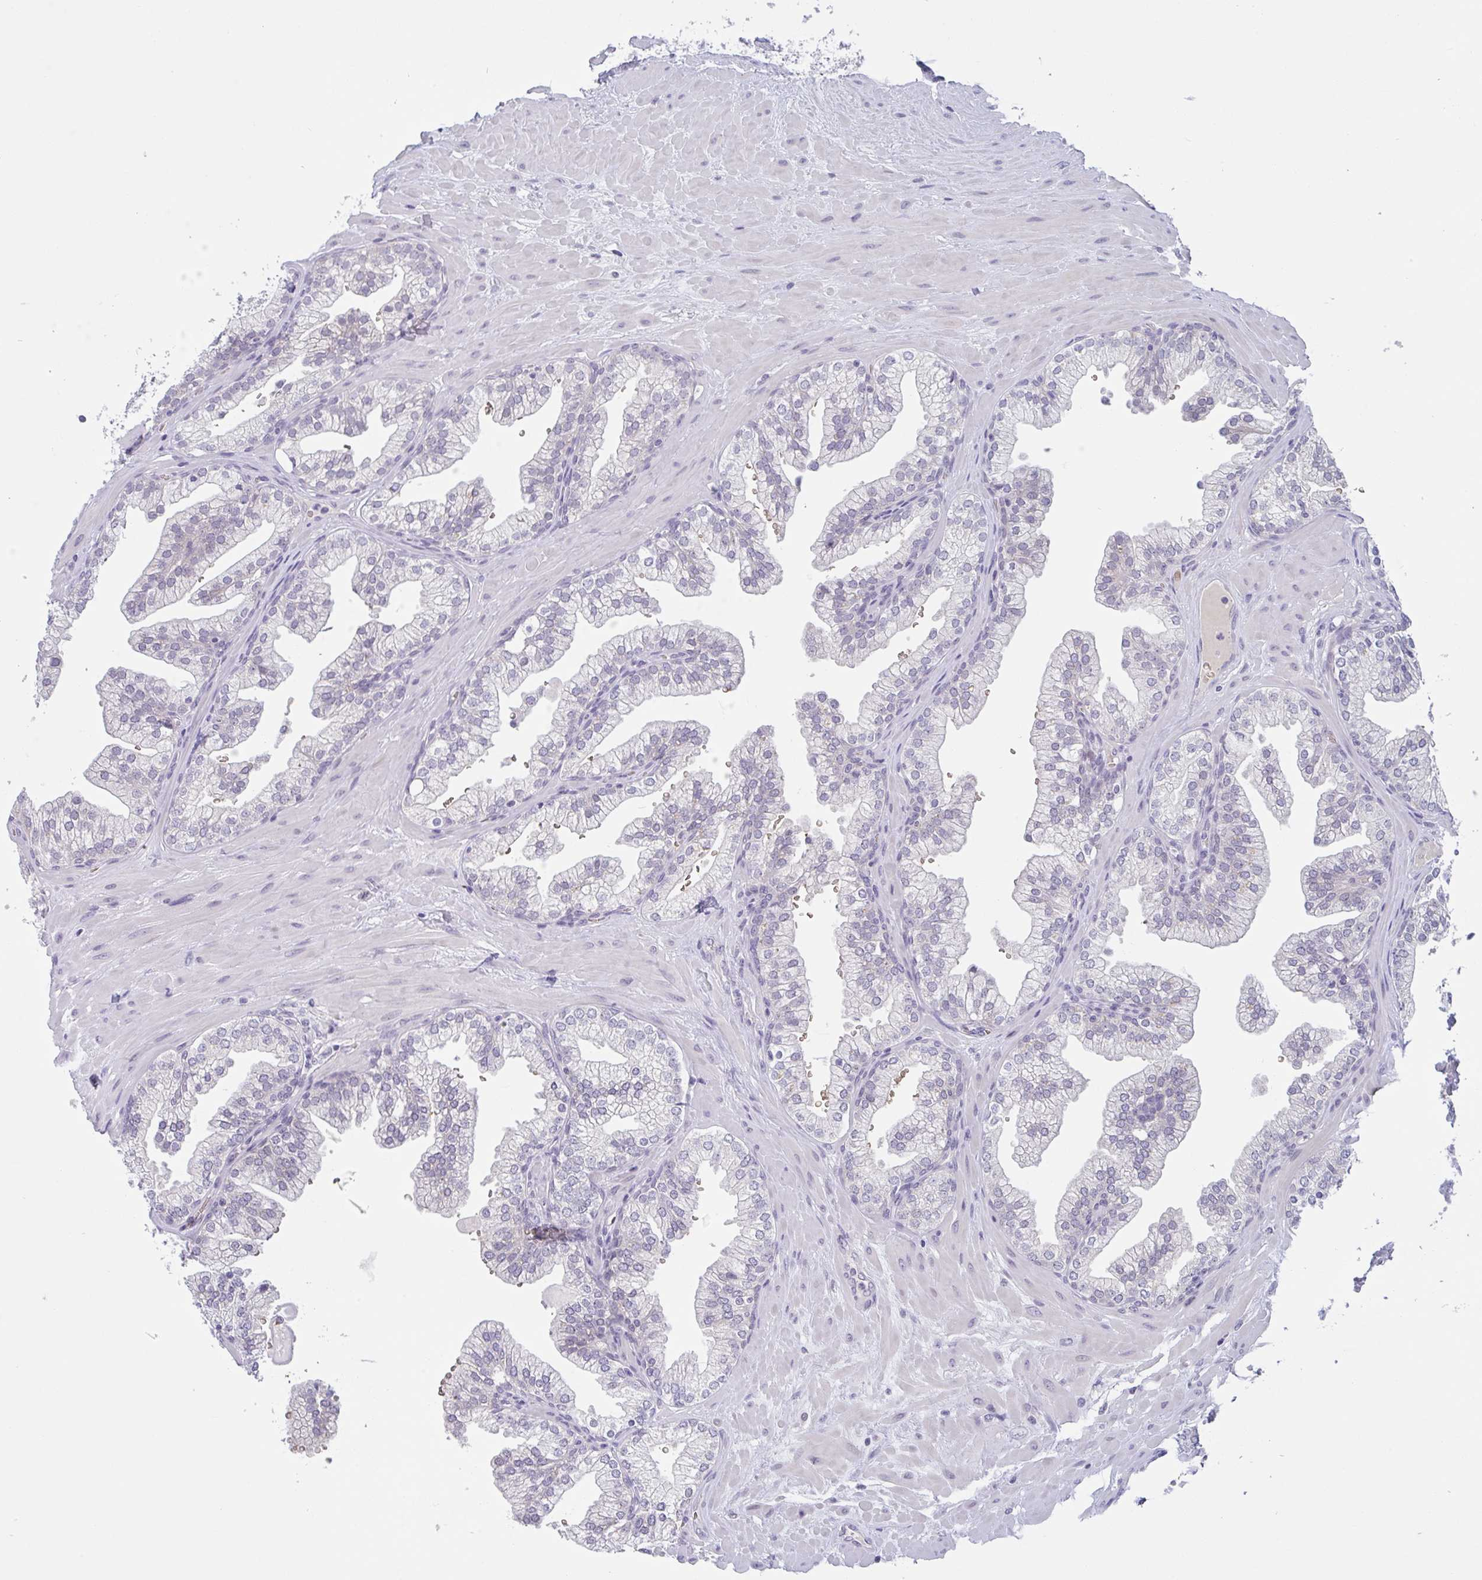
{"staining": {"intensity": "negative", "quantity": "none", "location": "none"}, "tissue": "prostate", "cell_type": "Glandular cells", "image_type": "normal", "snomed": [{"axis": "morphology", "description": "Normal tissue, NOS"}, {"axis": "topography", "description": "Prostate"}, {"axis": "topography", "description": "Peripheral nerve tissue"}], "caption": "A micrograph of prostate stained for a protein reveals no brown staining in glandular cells.", "gene": "RHAG", "patient": {"sex": "male", "age": 61}}